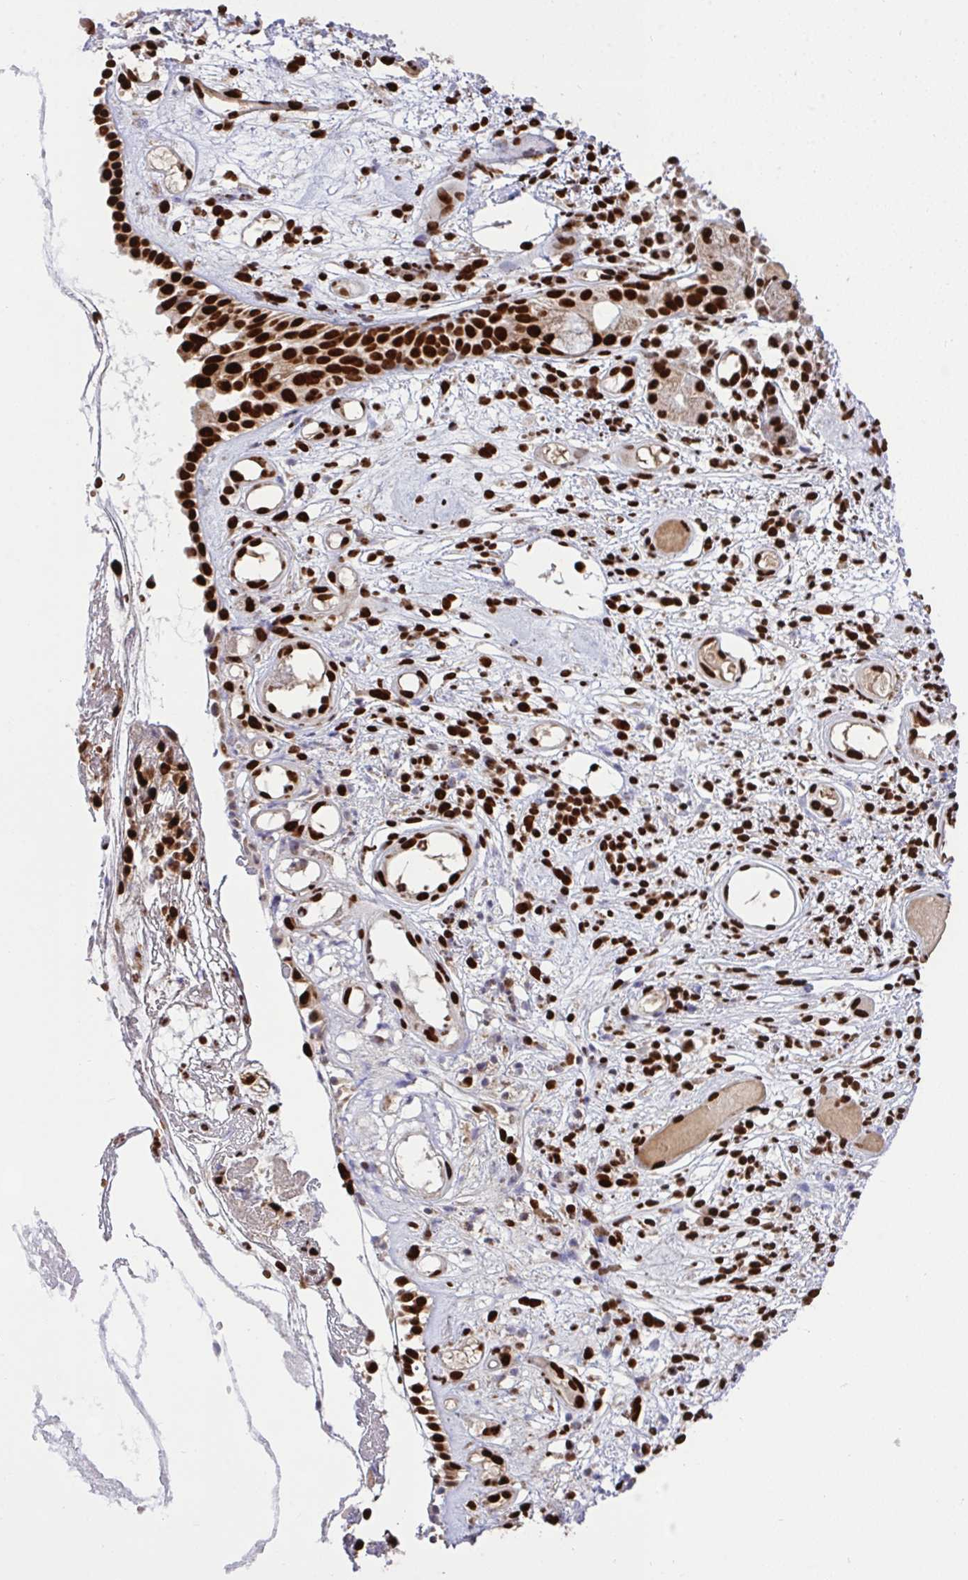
{"staining": {"intensity": "strong", "quantity": ">75%", "location": "cytoplasmic/membranous,nuclear"}, "tissue": "nasopharynx", "cell_type": "Respiratory epithelial cells", "image_type": "normal", "snomed": [{"axis": "morphology", "description": "Normal tissue, NOS"}, {"axis": "morphology", "description": "Inflammation, NOS"}, {"axis": "topography", "description": "Nasopharynx"}], "caption": "Approximately >75% of respiratory epithelial cells in normal nasopharynx show strong cytoplasmic/membranous,nuclear protein expression as visualized by brown immunohistochemical staining.", "gene": "ENSG00000268083", "patient": {"sex": "male", "age": 54}}